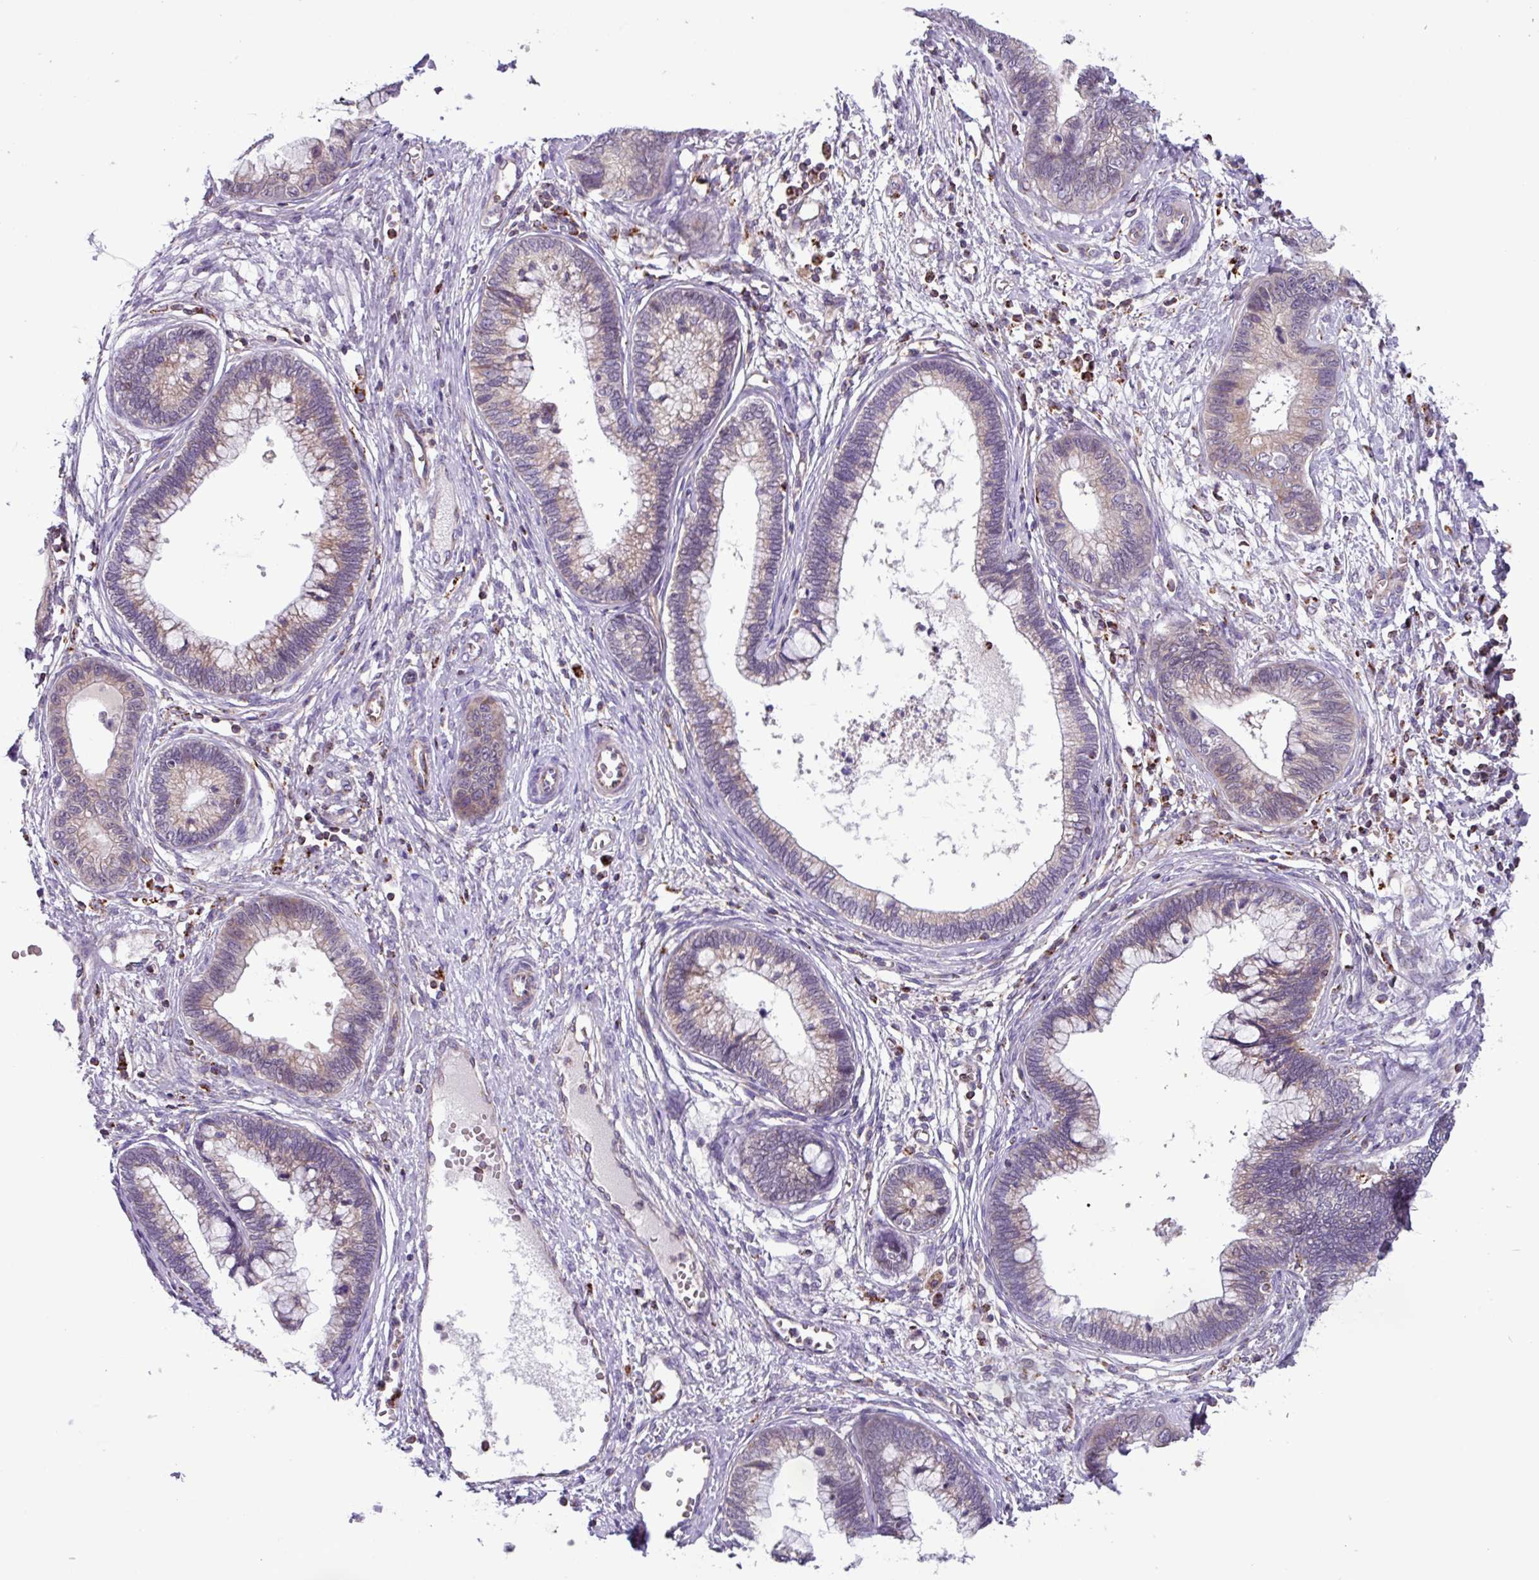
{"staining": {"intensity": "weak", "quantity": "<25%", "location": "cytoplasmic/membranous"}, "tissue": "cervical cancer", "cell_type": "Tumor cells", "image_type": "cancer", "snomed": [{"axis": "morphology", "description": "Adenocarcinoma, NOS"}, {"axis": "topography", "description": "Cervix"}], "caption": "High power microscopy image of an immunohistochemistry image of cervical cancer (adenocarcinoma), revealing no significant positivity in tumor cells.", "gene": "AKIRIN1", "patient": {"sex": "female", "age": 44}}